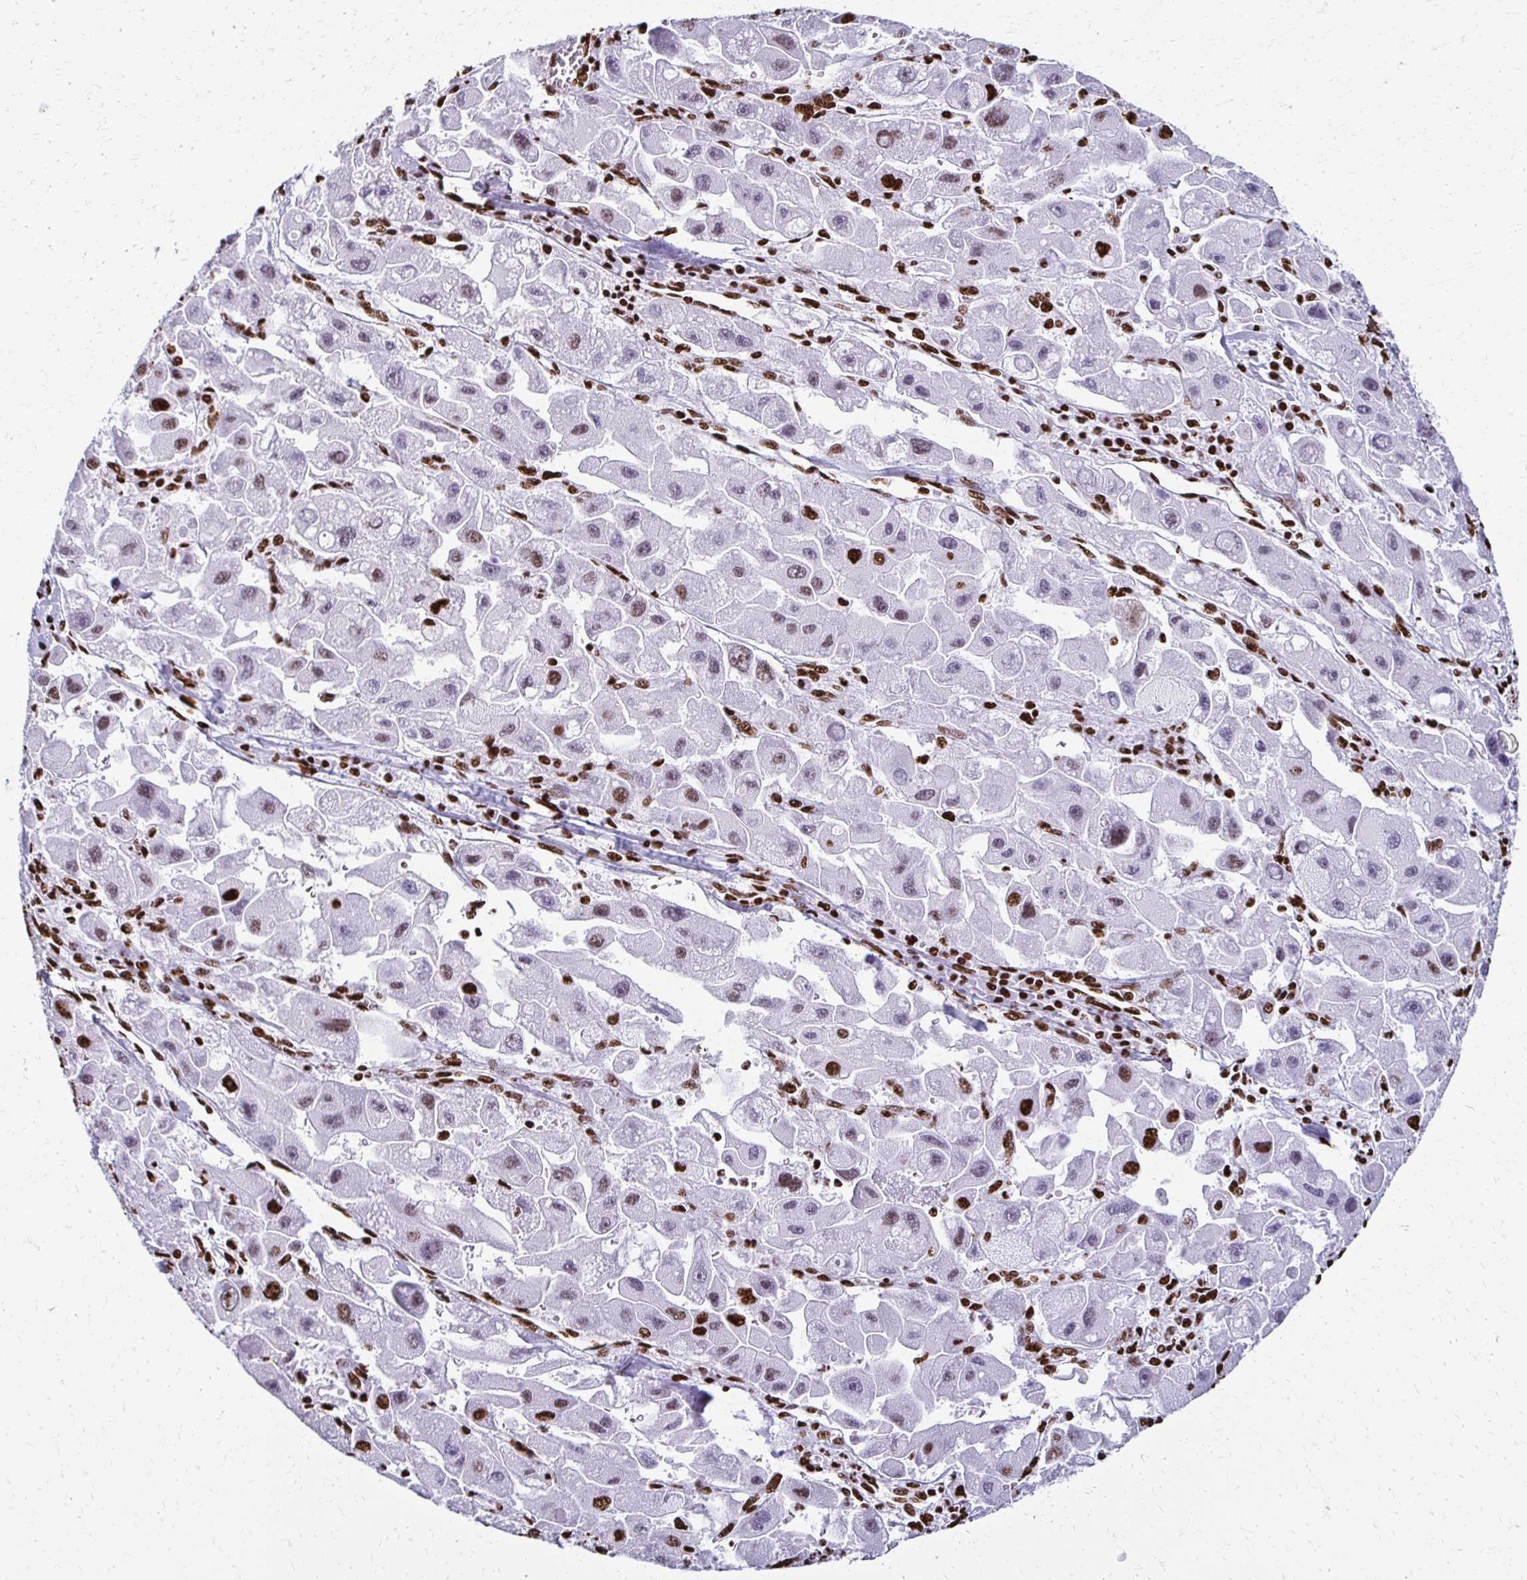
{"staining": {"intensity": "strong", "quantity": "<25%", "location": "nuclear"}, "tissue": "liver cancer", "cell_type": "Tumor cells", "image_type": "cancer", "snomed": [{"axis": "morphology", "description": "Carcinoma, Hepatocellular, NOS"}, {"axis": "topography", "description": "Liver"}], "caption": "Human hepatocellular carcinoma (liver) stained with a protein marker displays strong staining in tumor cells.", "gene": "NONO", "patient": {"sex": "male", "age": 24}}